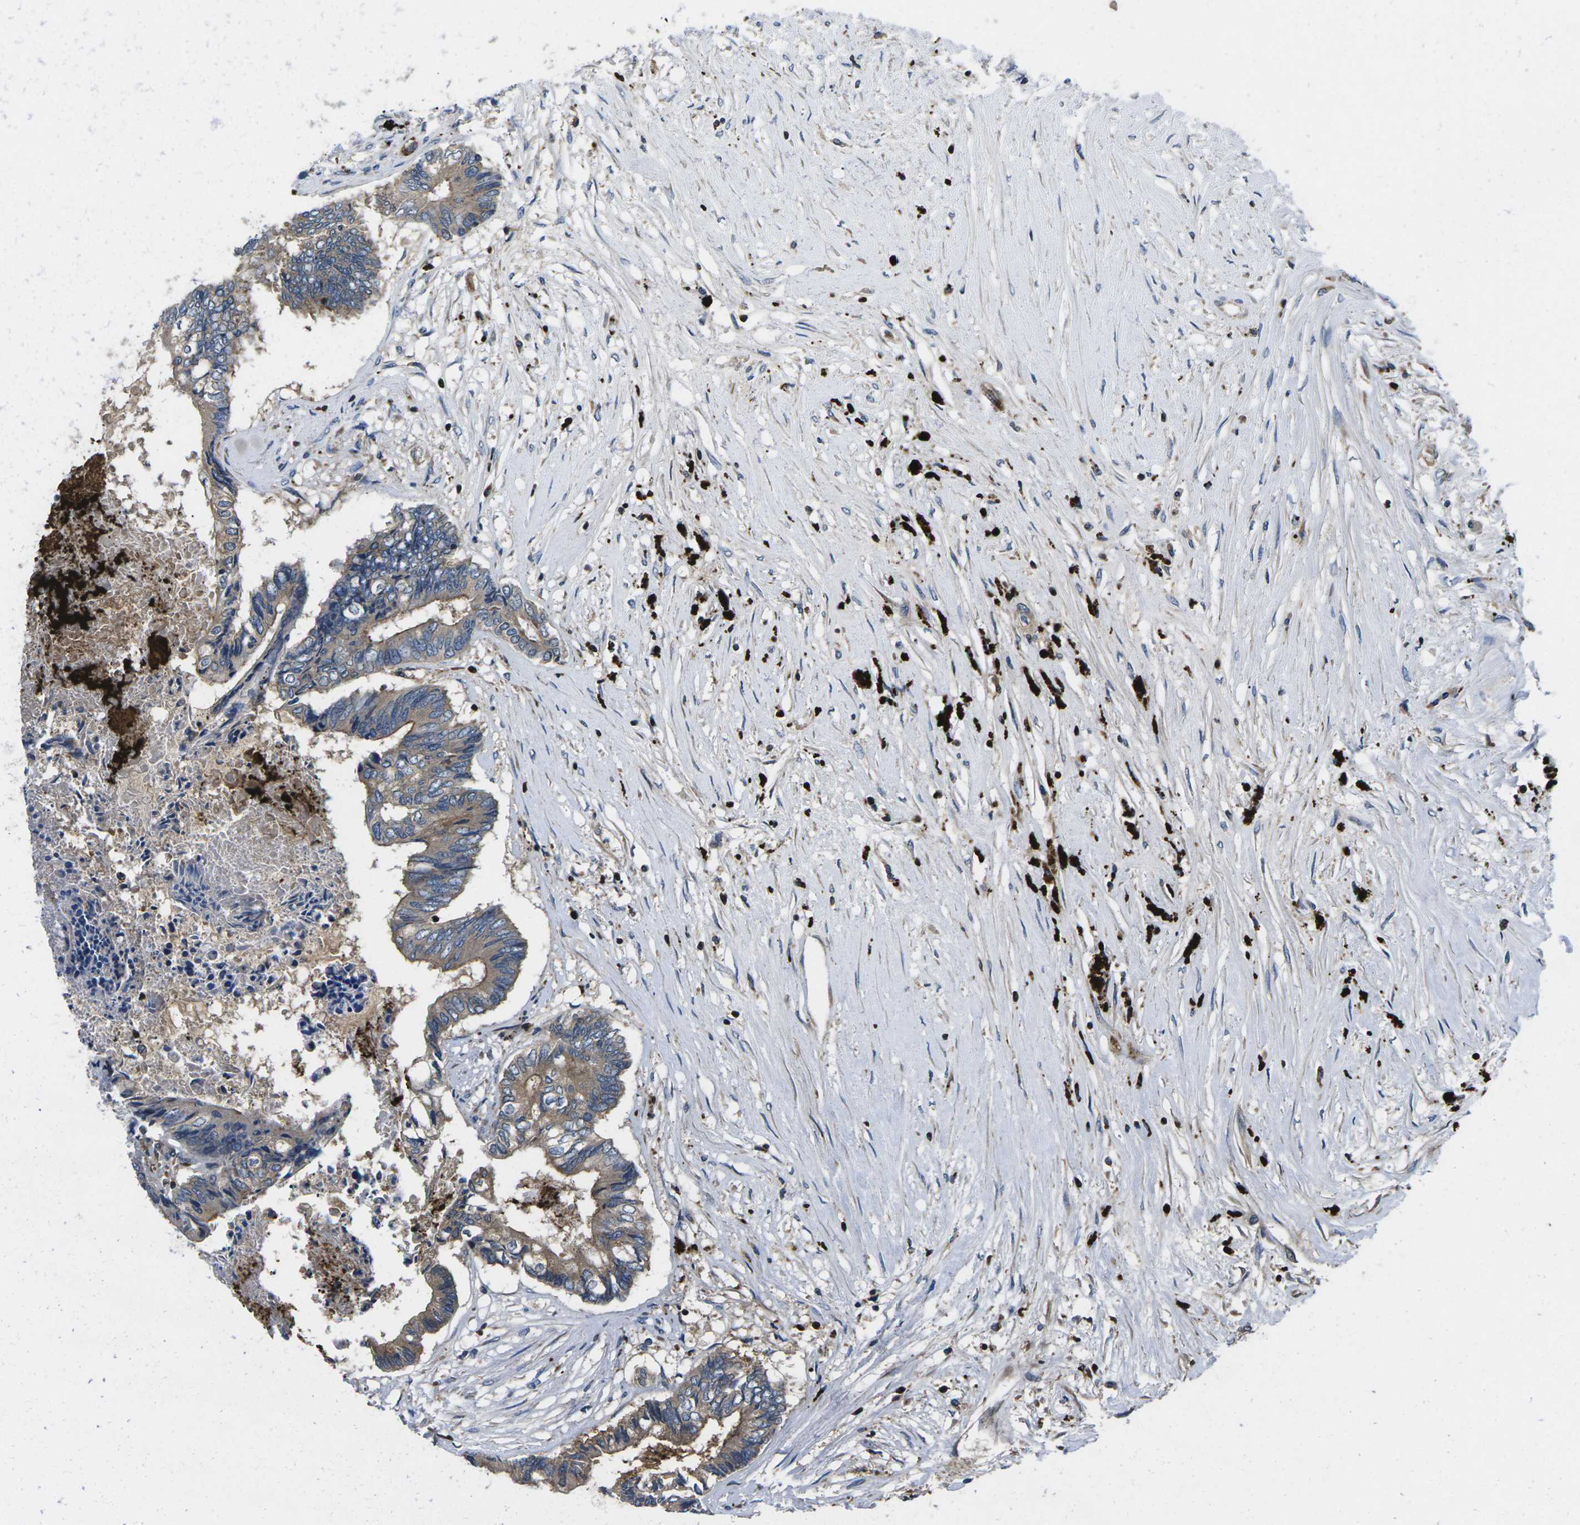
{"staining": {"intensity": "weak", "quantity": ">75%", "location": "cytoplasmic/membranous"}, "tissue": "colorectal cancer", "cell_type": "Tumor cells", "image_type": "cancer", "snomed": [{"axis": "morphology", "description": "Adenocarcinoma, NOS"}, {"axis": "topography", "description": "Rectum"}], "caption": "Brown immunohistochemical staining in colorectal adenocarcinoma shows weak cytoplasmic/membranous expression in about >75% of tumor cells.", "gene": "PLCE1", "patient": {"sex": "male", "age": 63}}